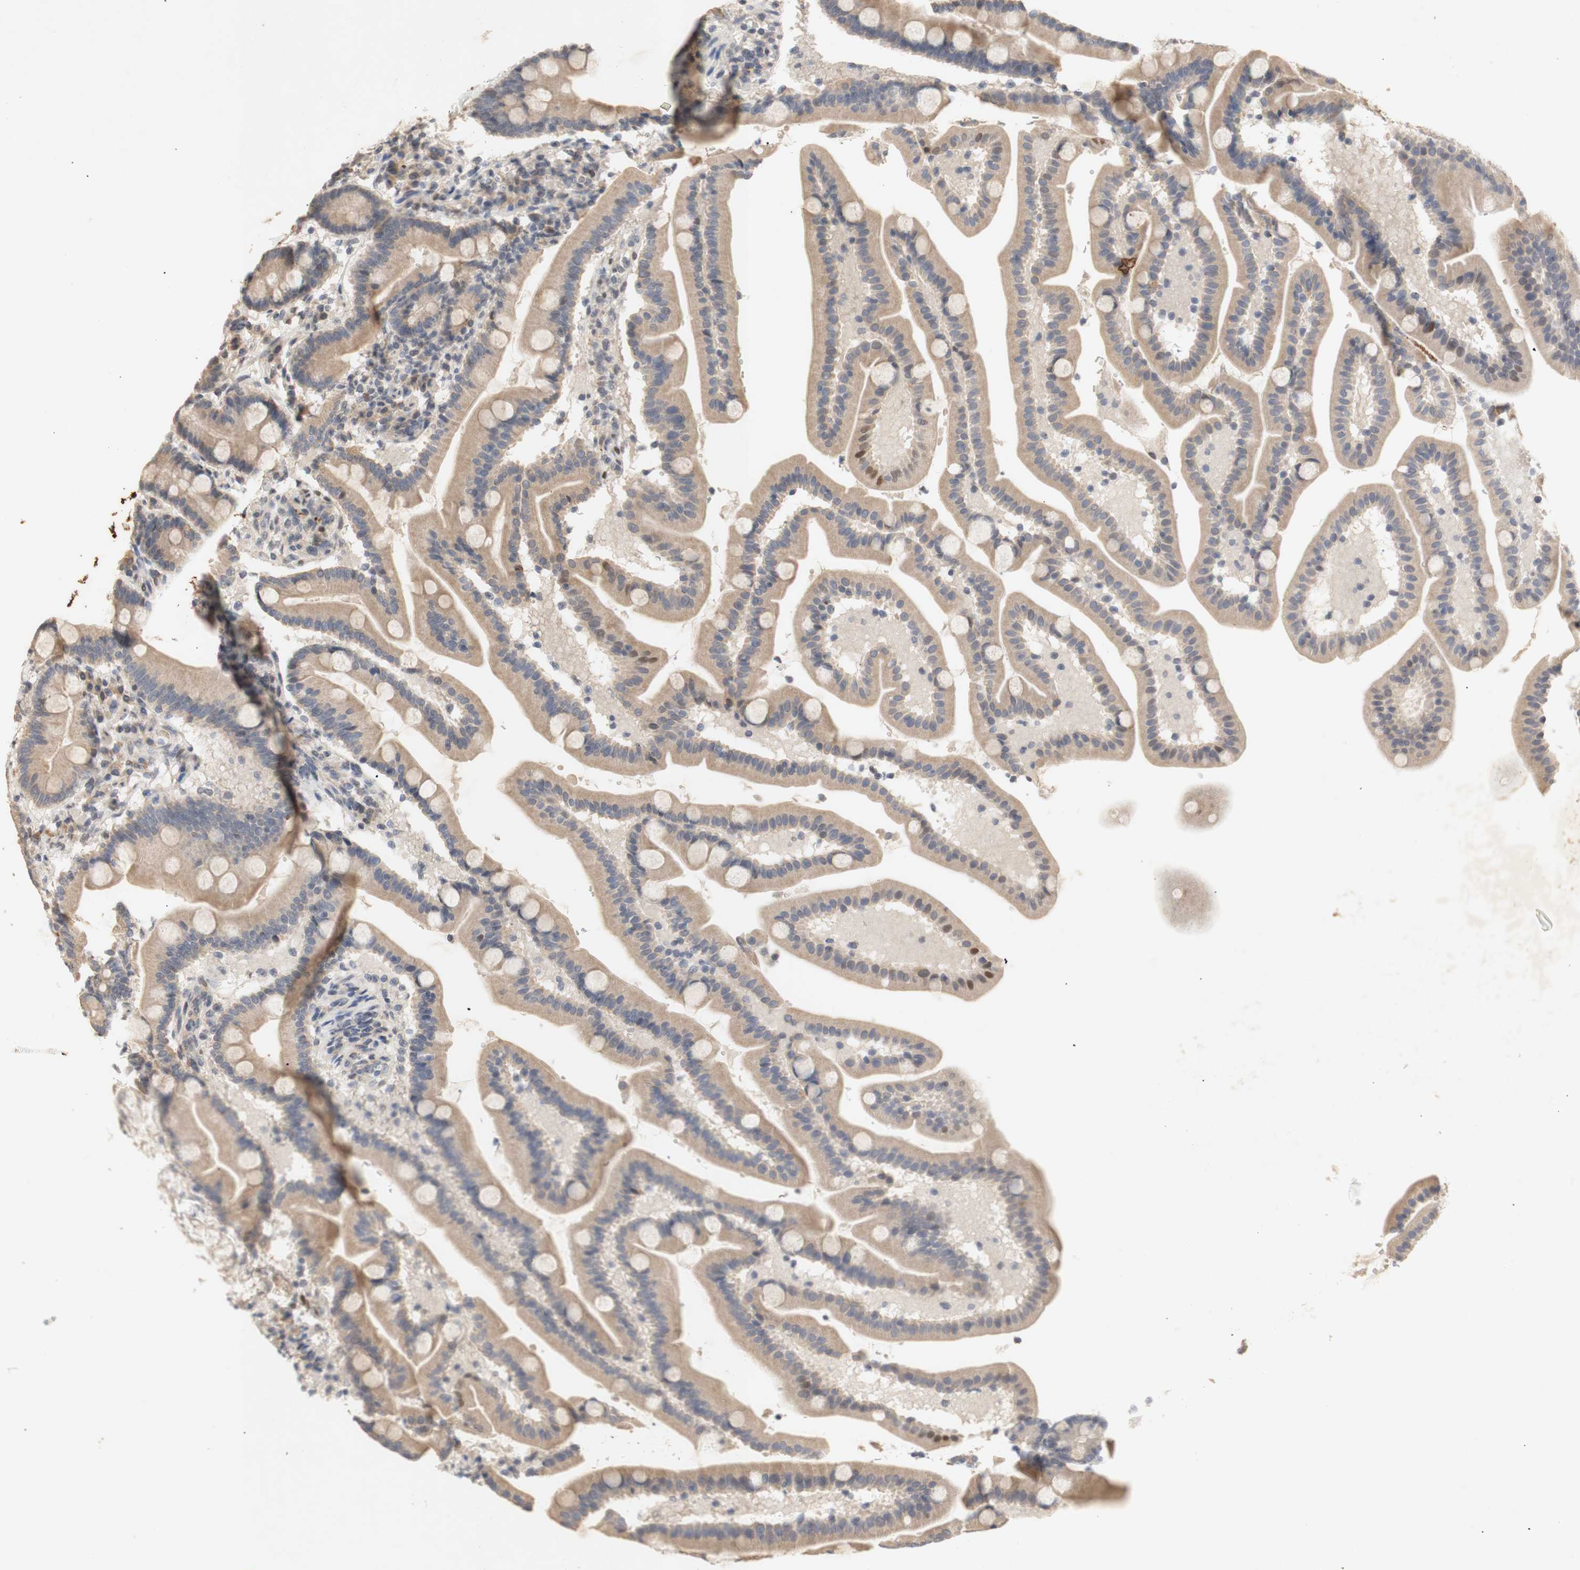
{"staining": {"intensity": "weak", "quantity": ">75%", "location": "cytoplasmic/membranous"}, "tissue": "duodenum", "cell_type": "Glandular cells", "image_type": "normal", "snomed": [{"axis": "morphology", "description": "Normal tissue, NOS"}, {"axis": "topography", "description": "Duodenum"}], "caption": "Duodenum stained with immunohistochemistry (IHC) demonstrates weak cytoplasmic/membranous positivity in approximately >75% of glandular cells.", "gene": "FOSB", "patient": {"sex": "male", "age": 54}}